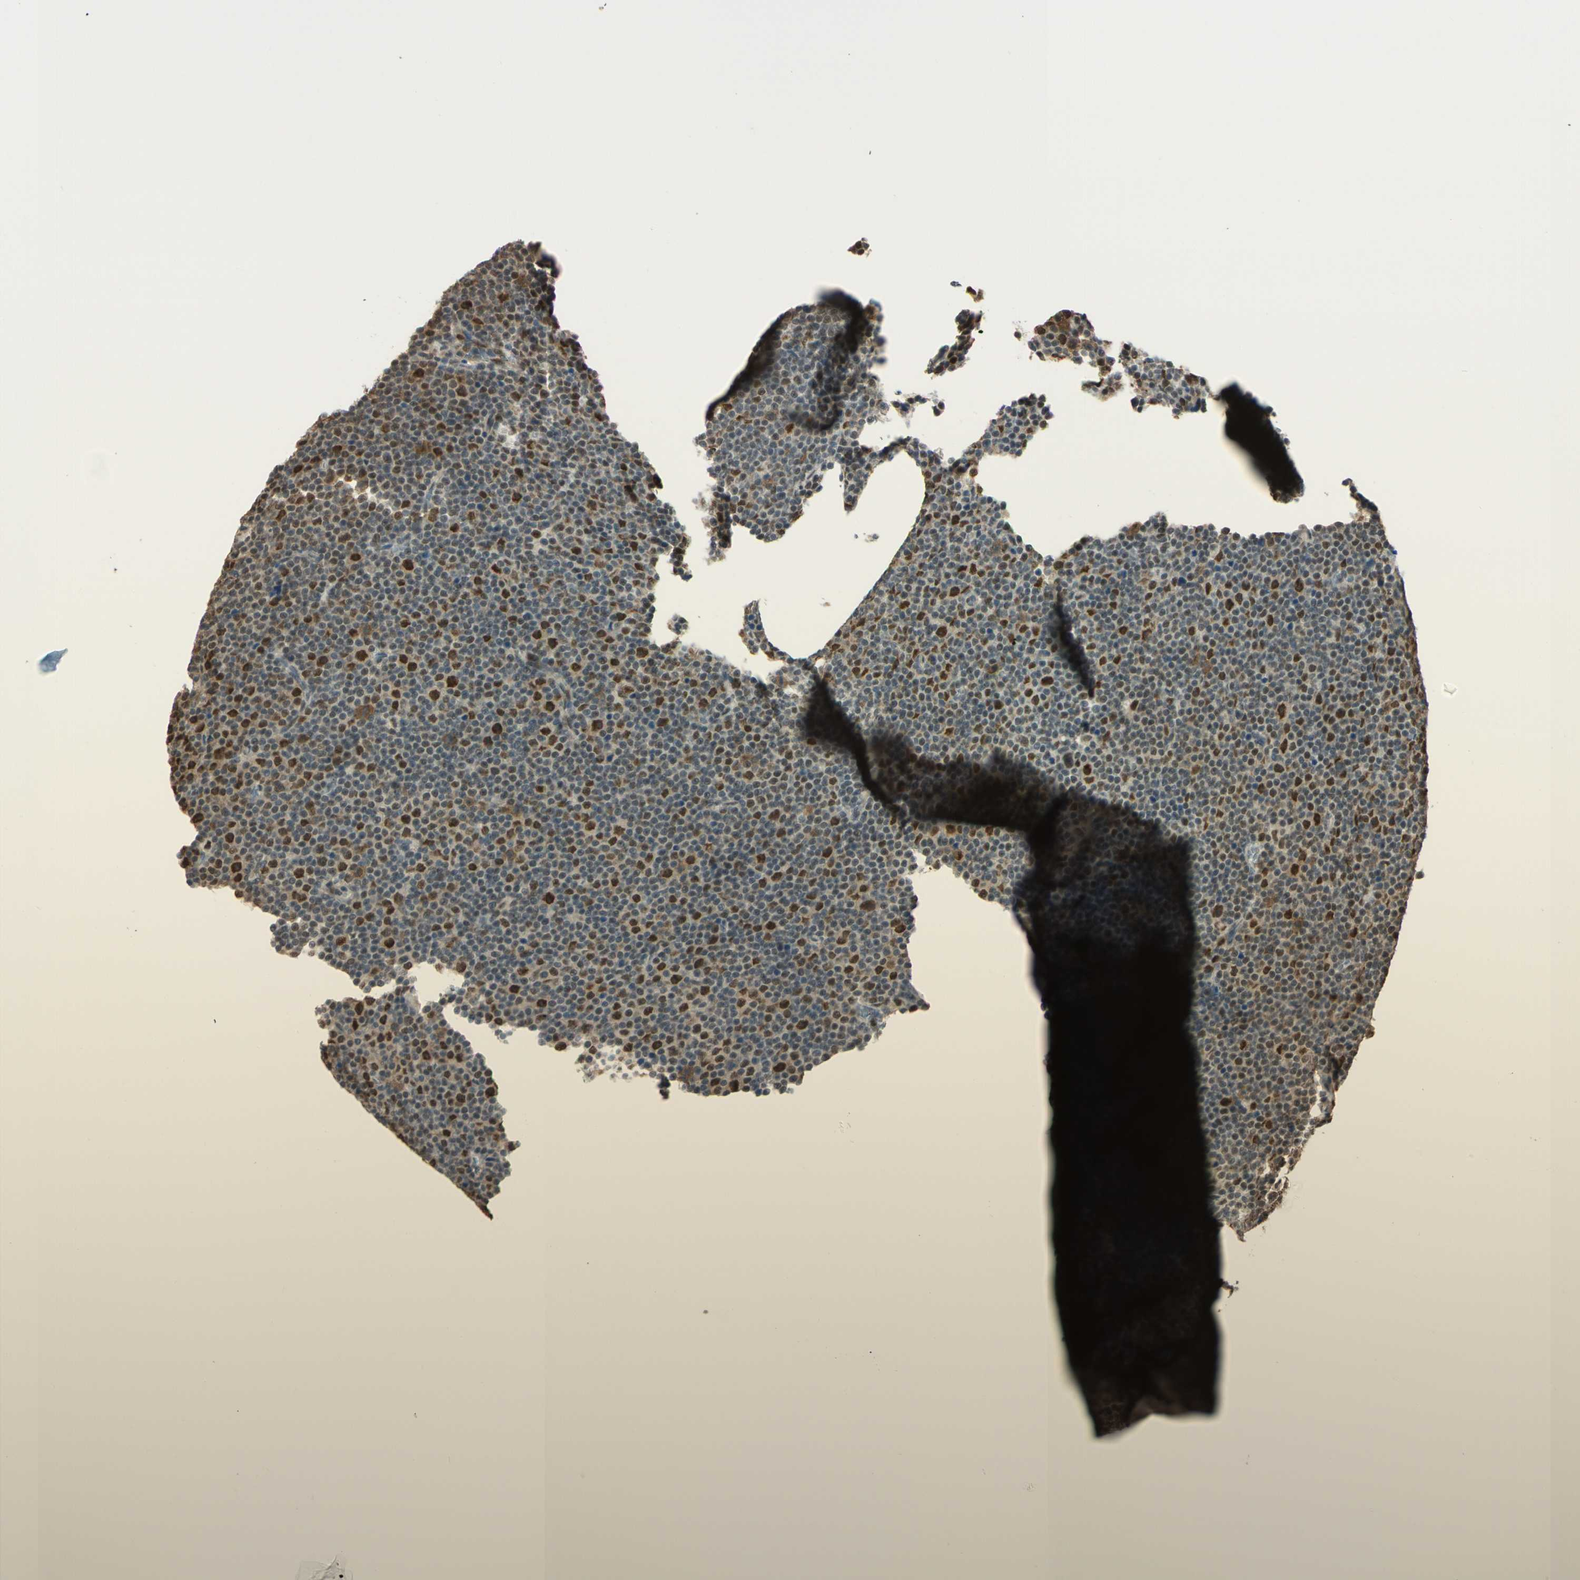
{"staining": {"intensity": "strong", "quantity": "25%-75%", "location": "nuclear"}, "tissue": "lymphoma", "cell_type": "Tumor cells", "image_type": "cancer", "snomed": [{"axis": "morphology", "description": "Malignant lymphoma, non-Hodgkin's type, Low grade"}, {"axis": "topography", "description": "Lymph node"}], "caption": "Protein analysis of lymphoma tissue shows strong nuclear positivity in about 25%-75% of tumor cells.", "gene": "HSF1", "patient": {"sex": "female", "age": 67}}